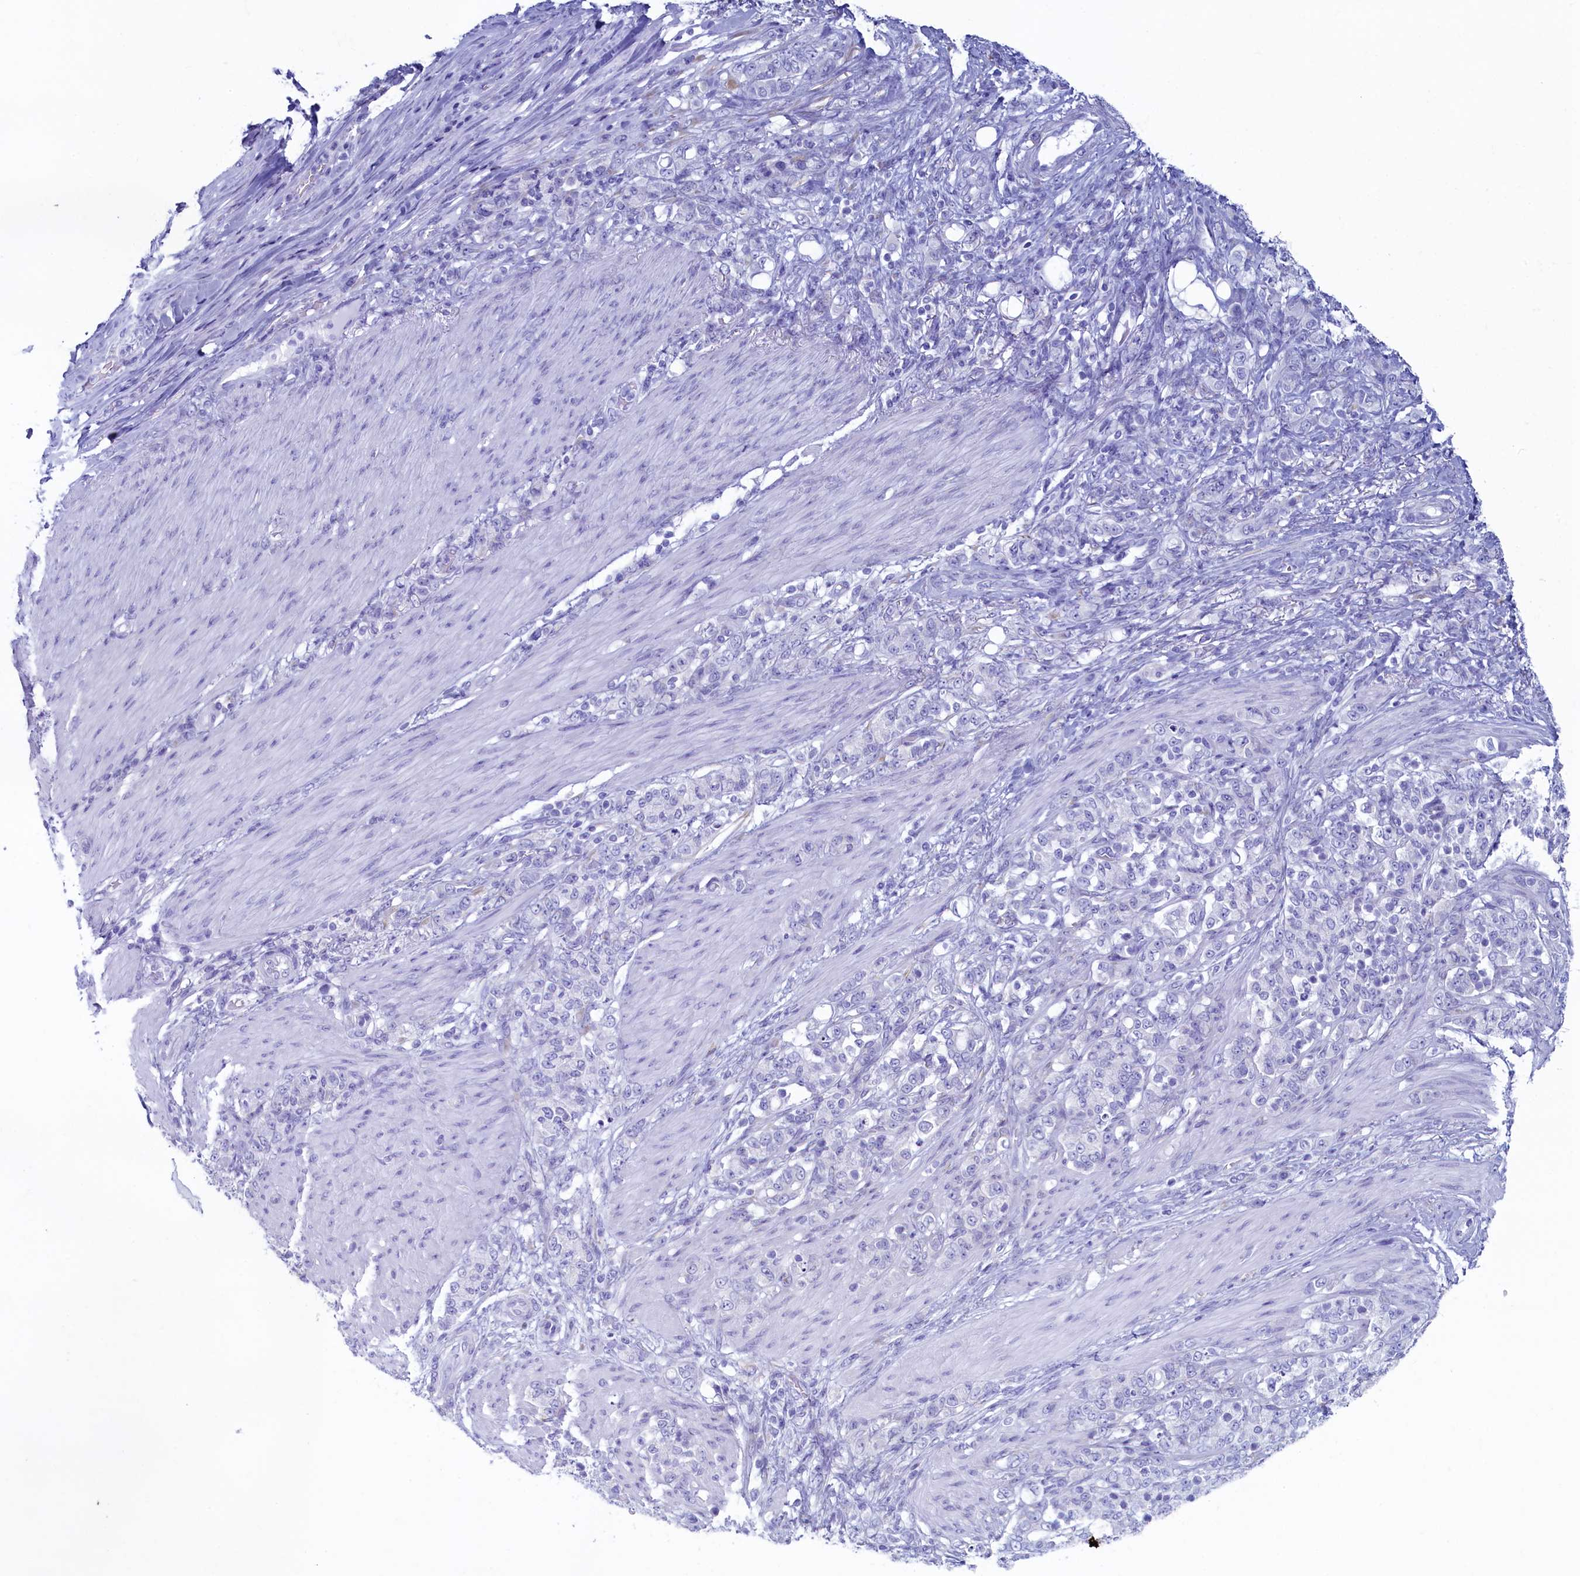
{"staining": {"intensity": "negative", "quantity": "none", "location": "none"}, "tissue": "stomach cancer", "cell_type": "Tumor cells", "image_type": "cancer", "snomed": [{"axis": "morphology", "description": "Adenocarcinoma, NOS"}, {"axis": "topography", "description": "Stomach"}], "caption": "A histopathology image of stomach cancer stained for a protein shows no brown staining in tumor cells.", "gene": "SKA3", "patient": {"sex": "female", "age": 79}}